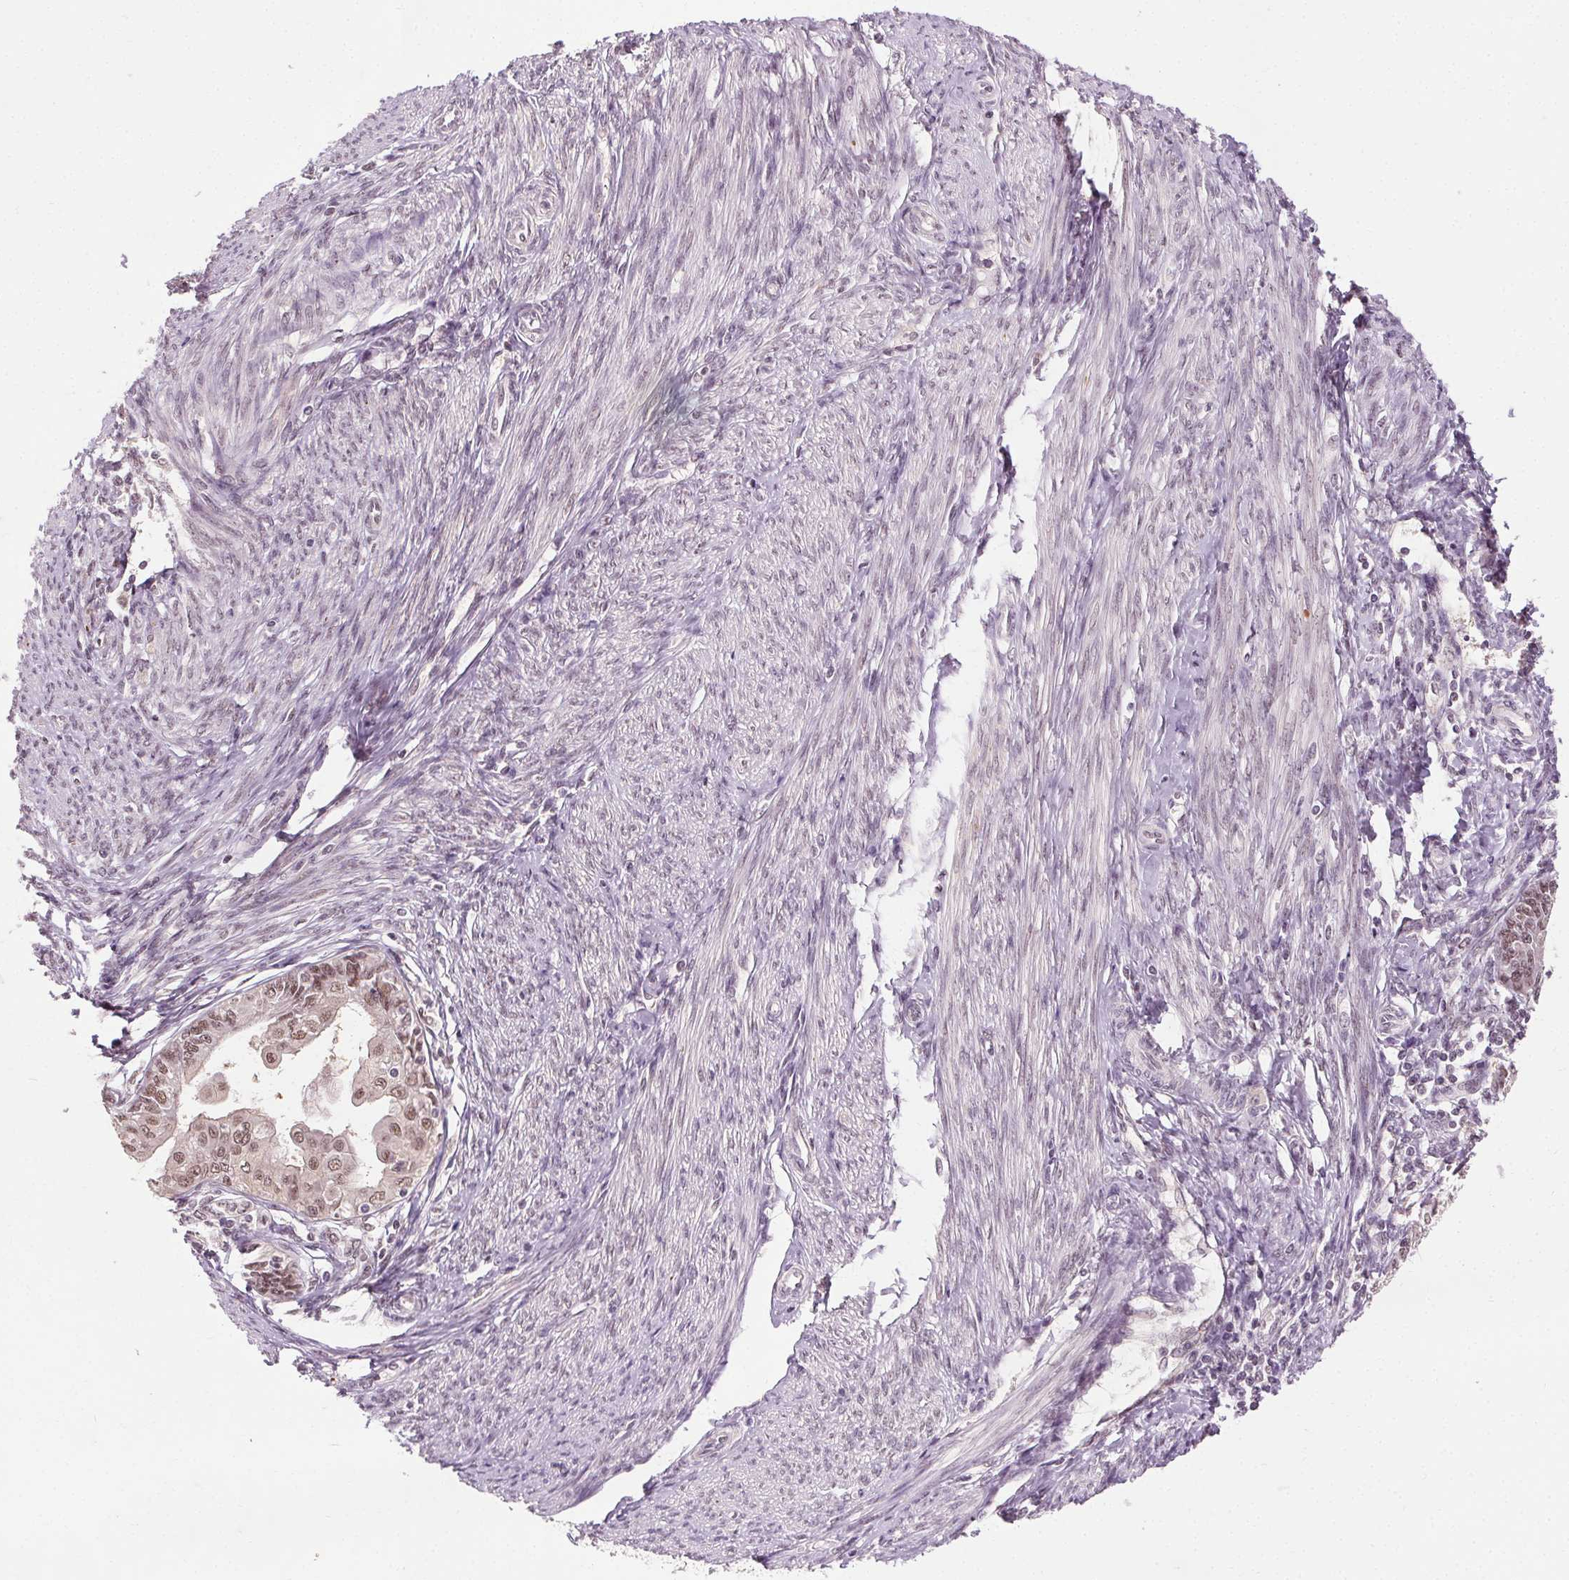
{"staining": {"intensity": "moderate", "quantity": "25%-75%", "location": "nuclear"}, "tissue": "endometrial cancer", "cell_type": "Tumor cells", "image_type": "cancer", "snomed": [{"axis": "morphology", "description": "Adenocarcinoma, NOS"}, {"axis": "topography", "description": "Endometrium"}], "caption": "Immunohistochemistry staining of endometrial cancer (adenocarcinoma), which displays medium levels of moderate nuclear positivity in approximately 25%-75% of tumor cells indicating moderate nuclear protein expression. The staining was performed using DAB (3,3'-diaminobenzidine) (brown) for protein detection and nuclei were counterstained in hematoxylin (blue).", "gene": "MED6", "patient": {"sex": "female", "age": 68}}